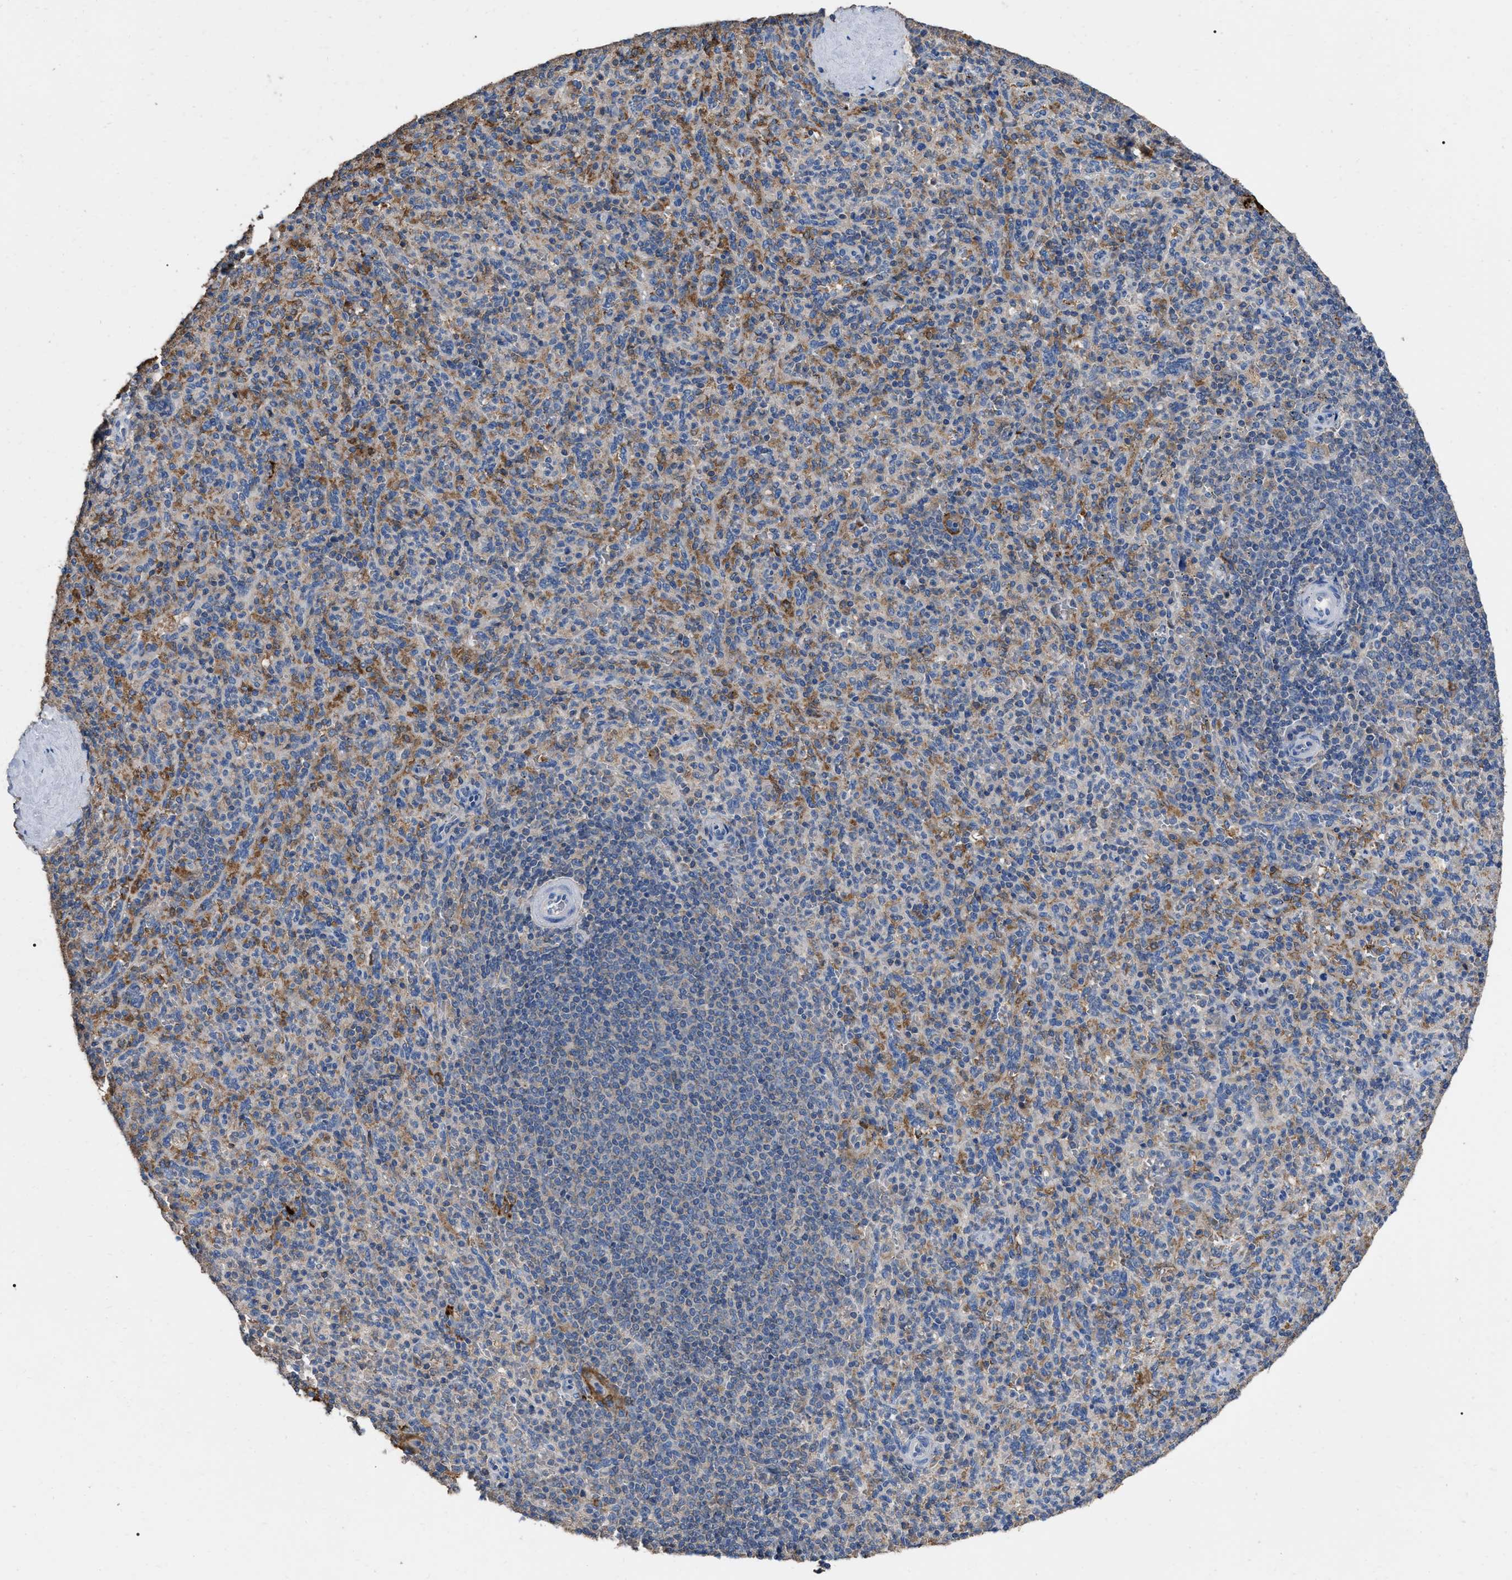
{"staining": {"intensity": "moderate", "quantity": "25%-75%", "location": "cytoplasmic/membranous"}, "tissue": "spleen", "cell_type": "Cells in red pulp", "image_type": "normal", "snomed": [{"axis": "morphology", "description": "Normal tissue, NOS"}, {"axis": "topography", "description": "Spleen"}], "caption": "Immunohistochemical staining of benign spleen demonstrates 25%-75% levels of moderate cytoplasmic/membranous protein staining in about 25%-75% of cells in red pulp.", "gene": "GPR179", "patient": {"sex": "male", "age": 36}}